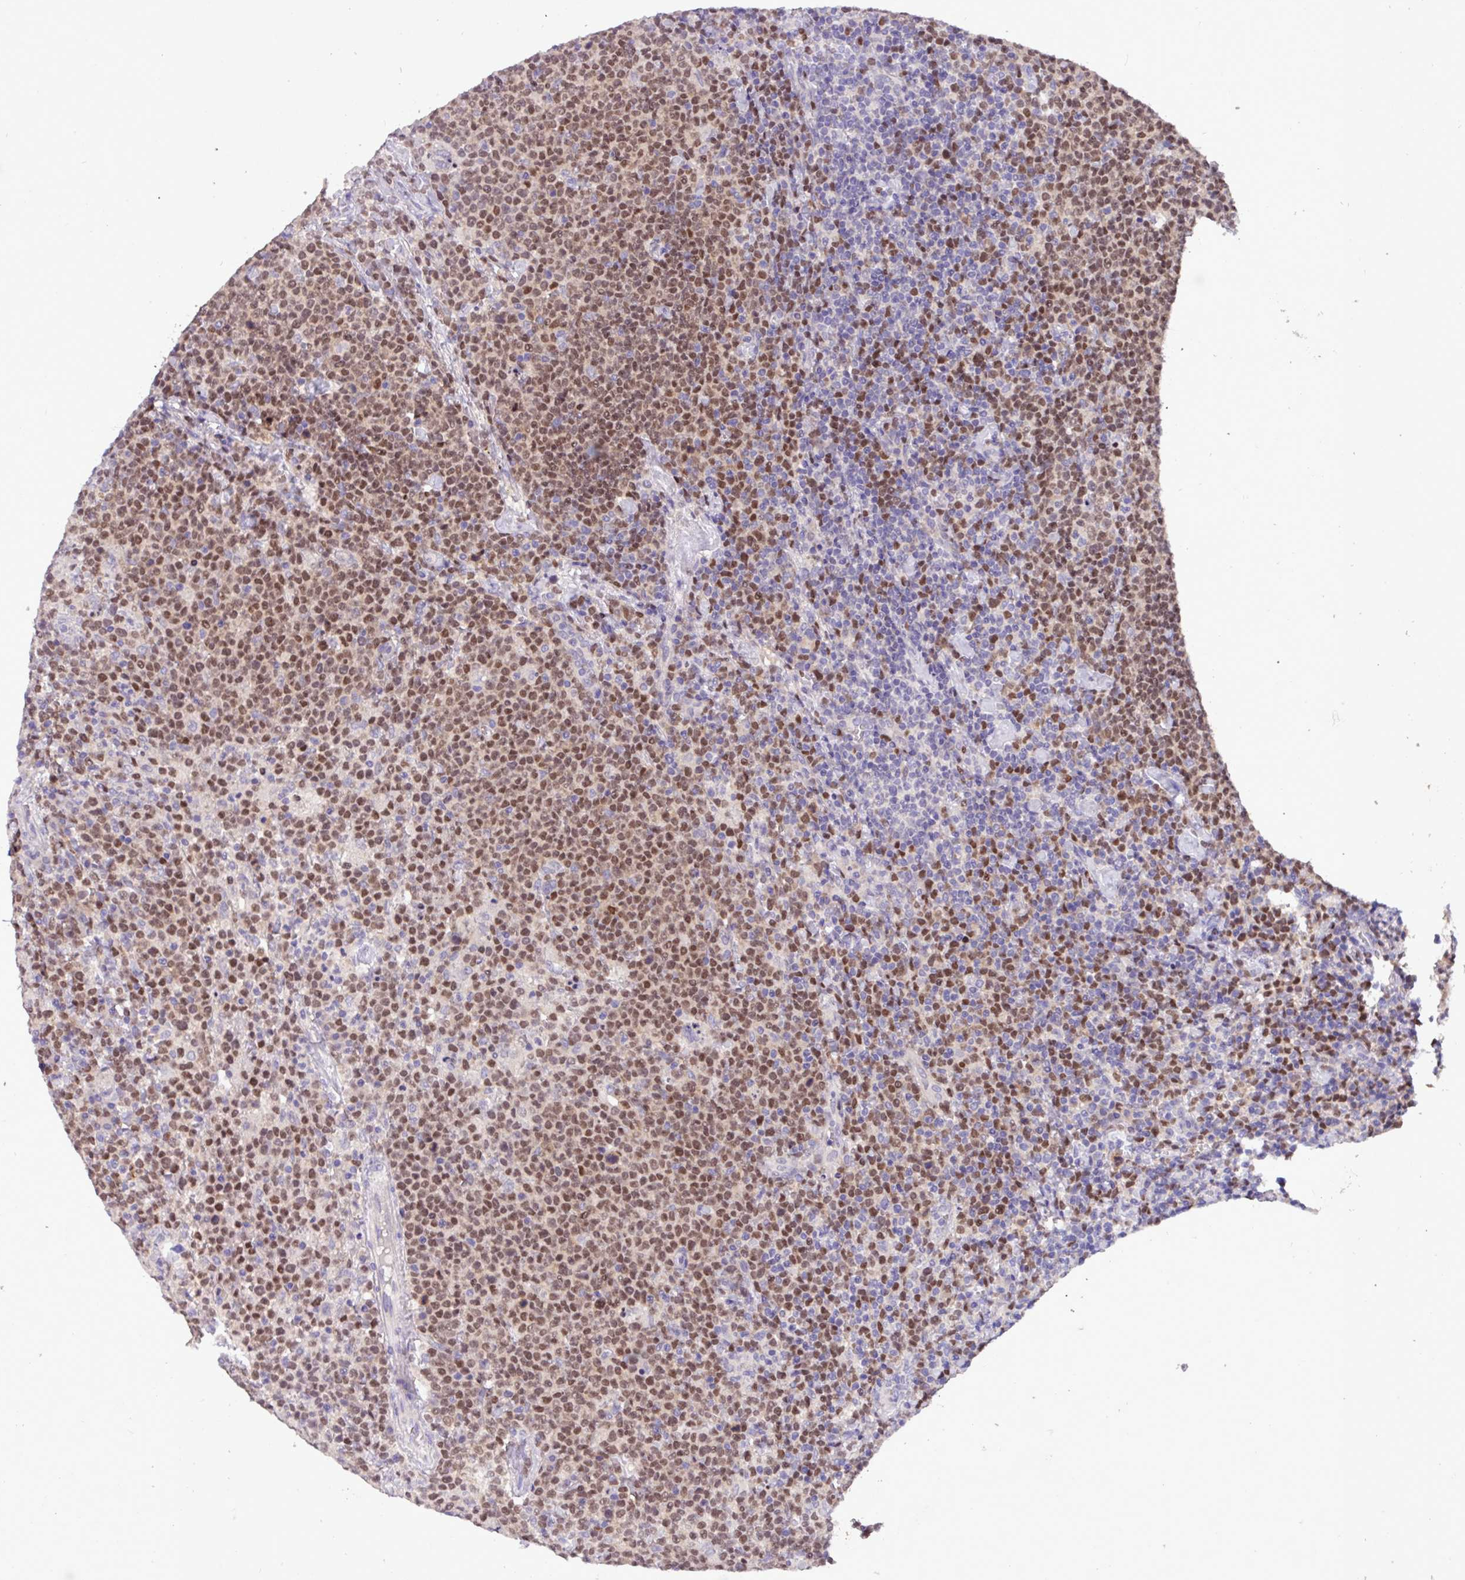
{"staining": {"intensity": "moderate", "quantity": ">75%", "location": "nuclear"}, "tissue": "lymphoma", "cell_type": "Tumor cells", "image_type": "cancer", "snomed": [{"axis": "morphology", "description": "Malignant lymphoma, non-Hodgkin's type, High grade"}, {"axis": "topography", "description": "Lymph node"}], "caption": "An image showing moderate nuclear positivity in approximately >75% of tumor cells in high-grade malignant lymphoma, non-Hodgkin's type, as visualized by brown immunohistochemical staining.", "gene": "PAX8", "patient": {"sex": "male", "age": 61}}